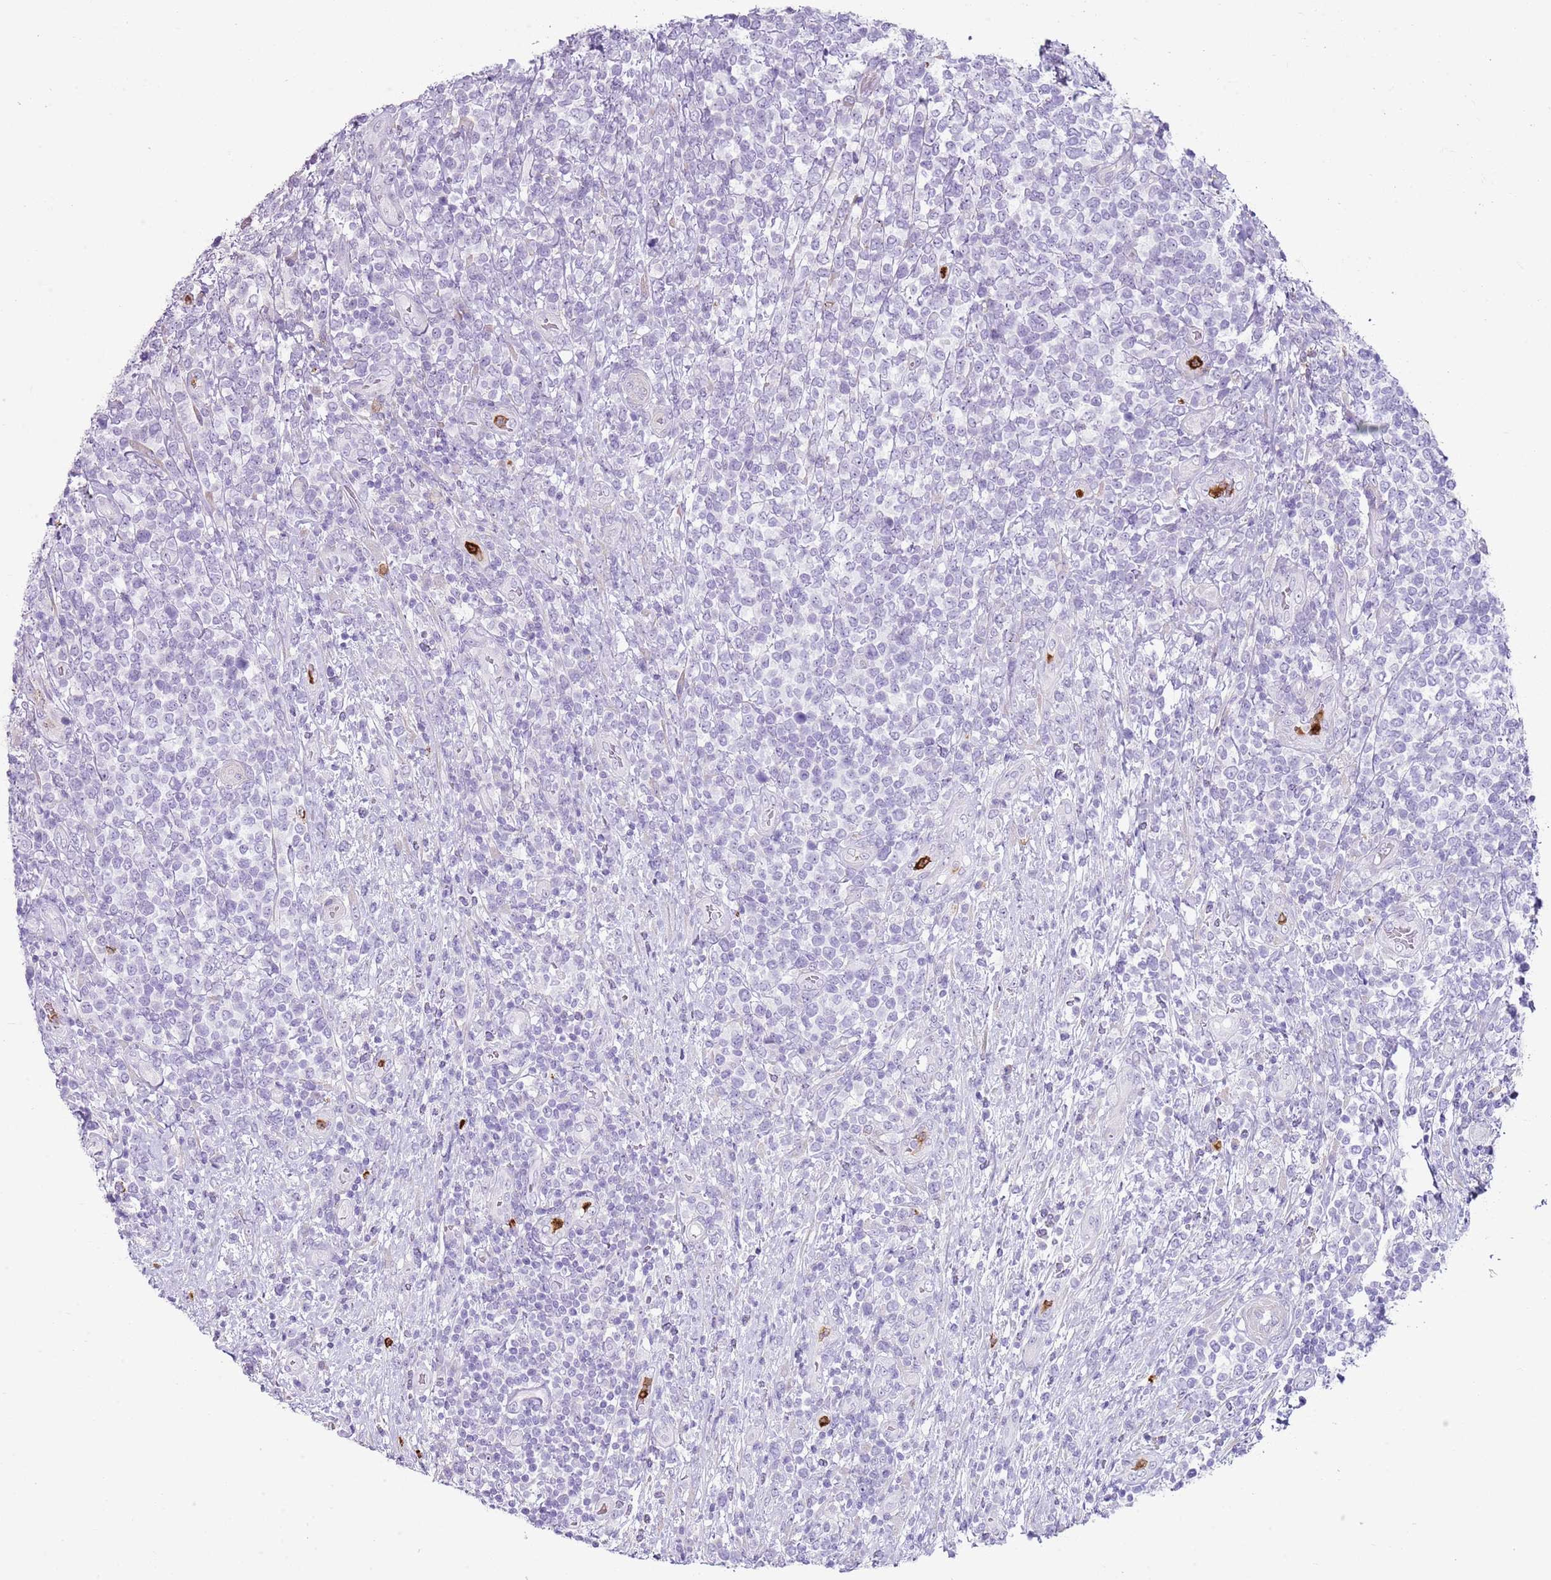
{"staining": {"intensity": "negative", "quantity": "none", "location": "none"}, "tissue": "lymphoma", "cell_type": "Tumor cells", "image_type": "cancer", "snomed": [{"axis": "morphology", "description": "Malignant lymphoma, non-Hodgkin's type, High grade"}, {"axis": "topography", "description": "Soft tissue"}], "caption": "Human lymphoma stained for a protein using IHC reveals no expression in tumor cells.", "gene": "CD177", "patient": {"sex": "female", "age": 56}}